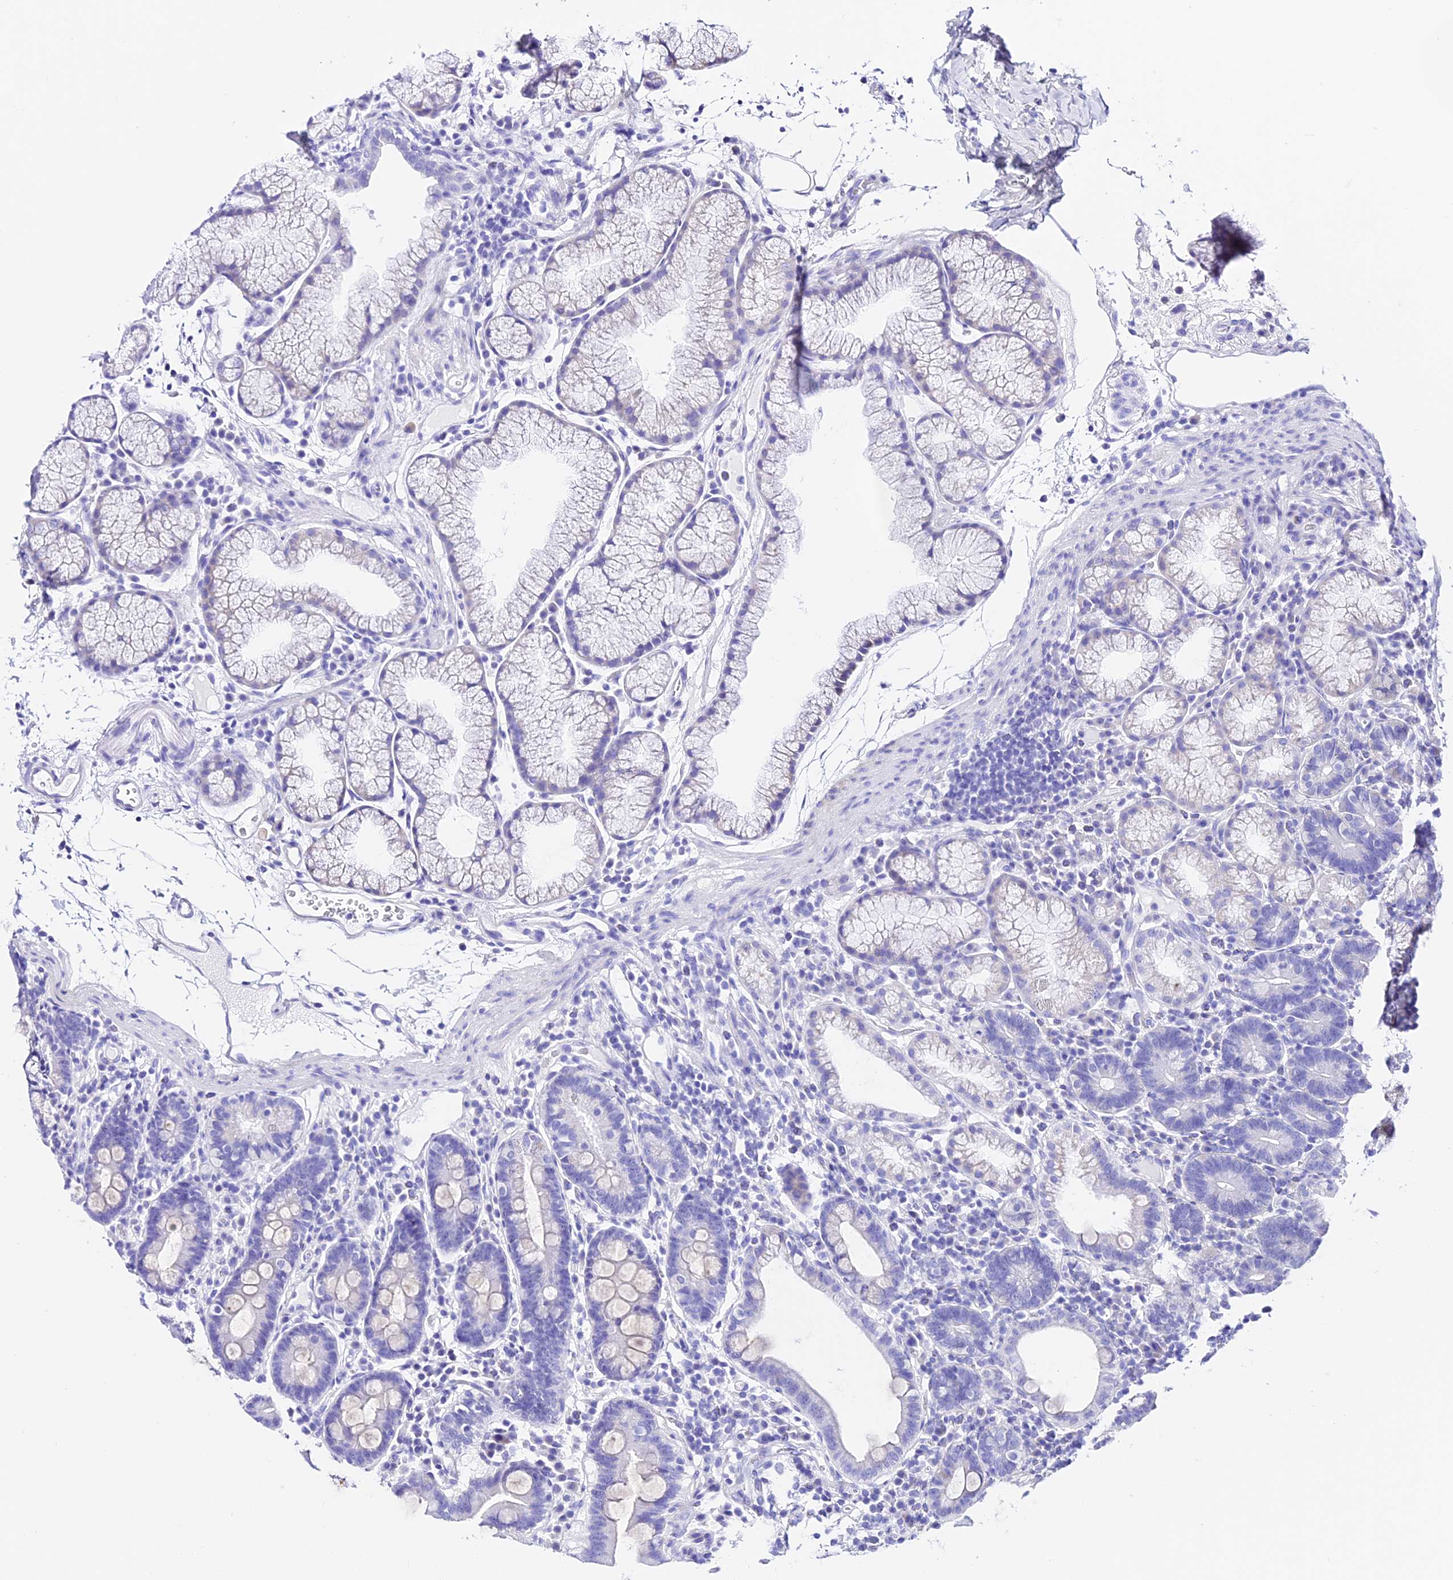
{"staining": {"intensity": "negative", "quantity": "none", "location": "none"}, "tissue": "duodenum", "cell_type": "Glandular cells", "image_type": "normal", "snomed": [{"axis": "morphology", "description": "Normal tissue, NOS"}, {"axis": "topography", "description": "Duodenum"}], "caption": "Histopathology image shows no significant protein staining in glandular cells of unremarkable duodenum.", "gene": "TRMT44", "patient": {"sex": "male", "age": 54}}